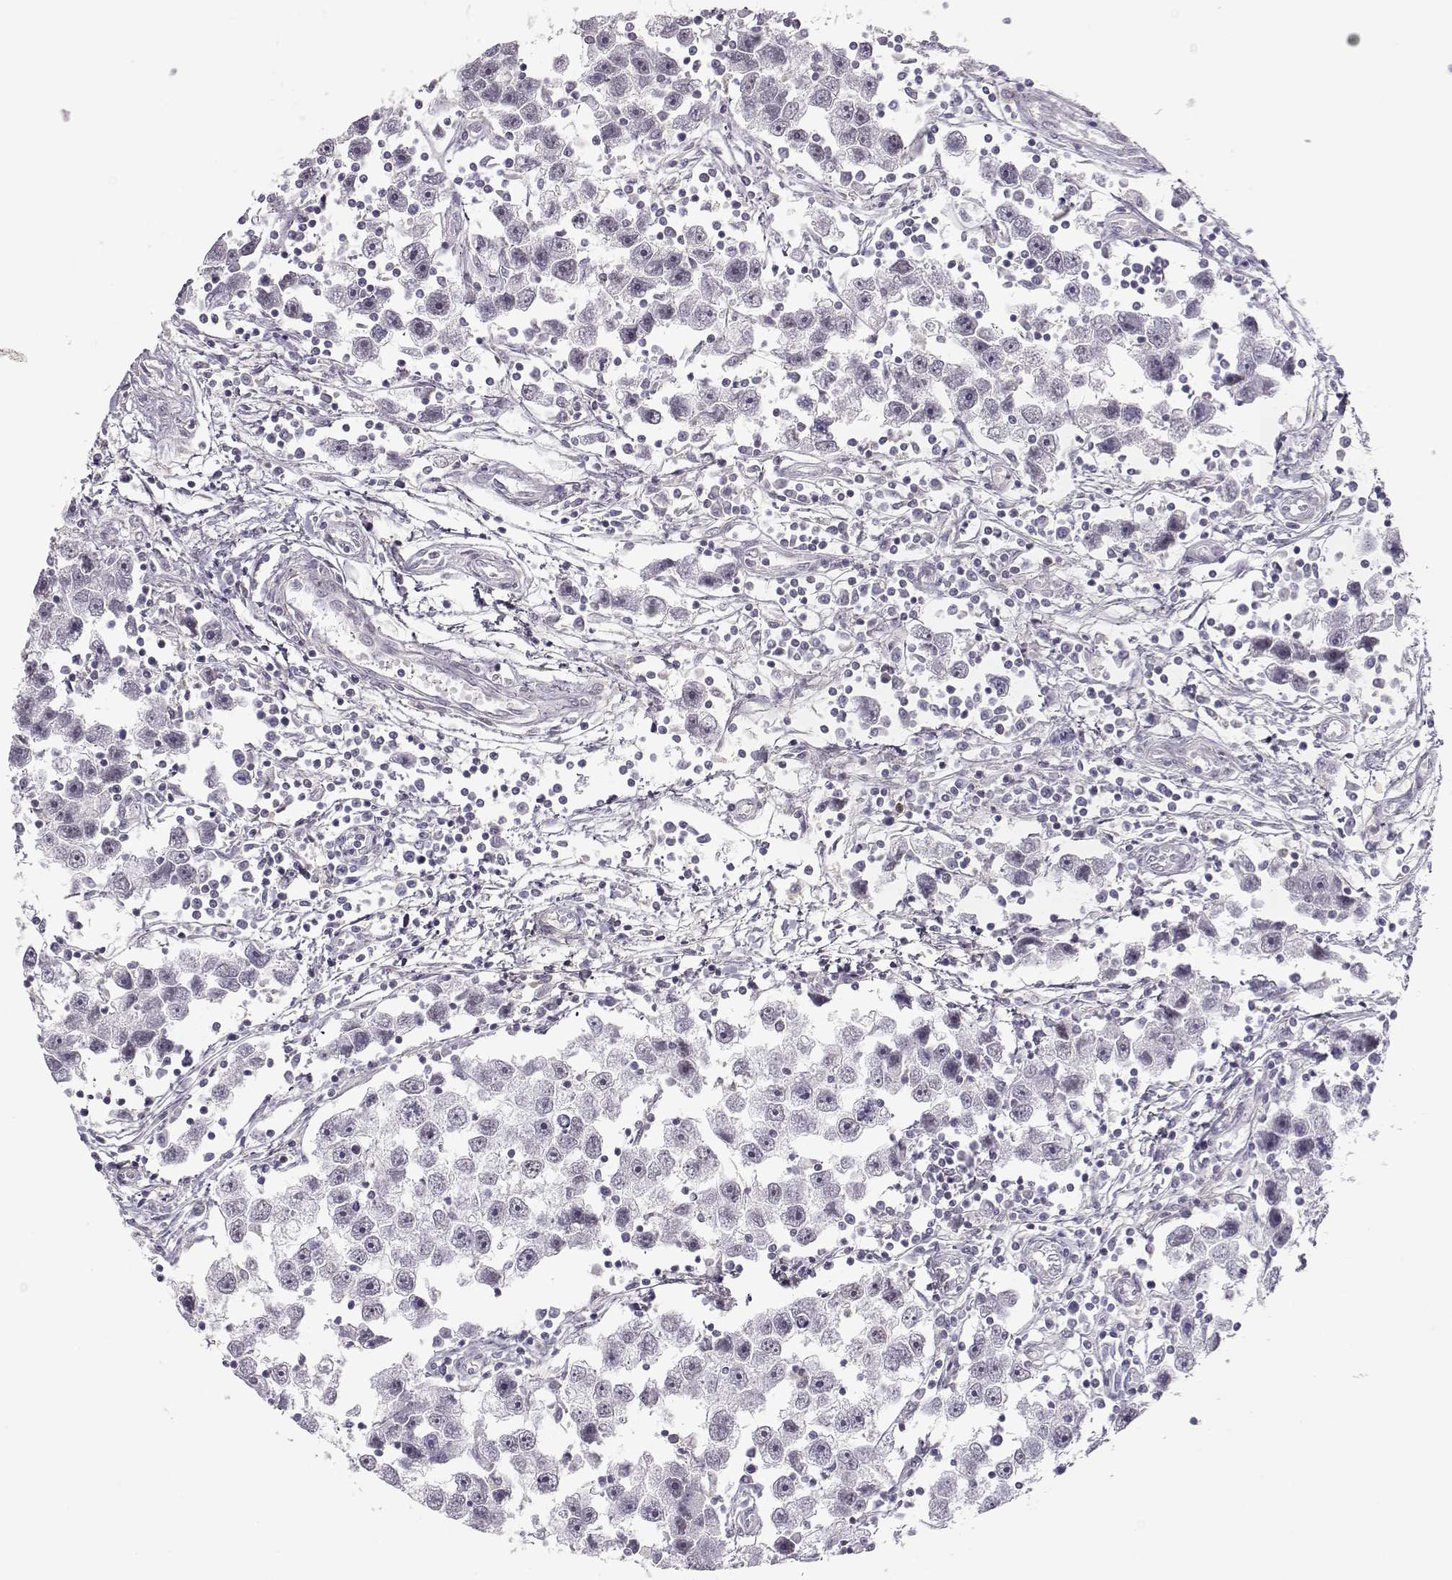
{"staining": {"intensity": "negative", "quantity": "none", "location": "none"}, "tissue": "testis cancer", "cell_type": "Tumor cells", "image_type": "cancer", "snomed": [{"axis": "morphology", "description": "Seminoma, NOS"}, {"axis": "topography", "description": "Testis"}], "caption": "The micrograph displays no significant staining in tumor cells of testis cancer. (DAB (3,3'-diaminobenzidine) immunohistochemistry (IHC) visualized using brightfield microscopy, high magnification).", "gene": "TEPP", "patient": {"sex": "male", "age": 30}}